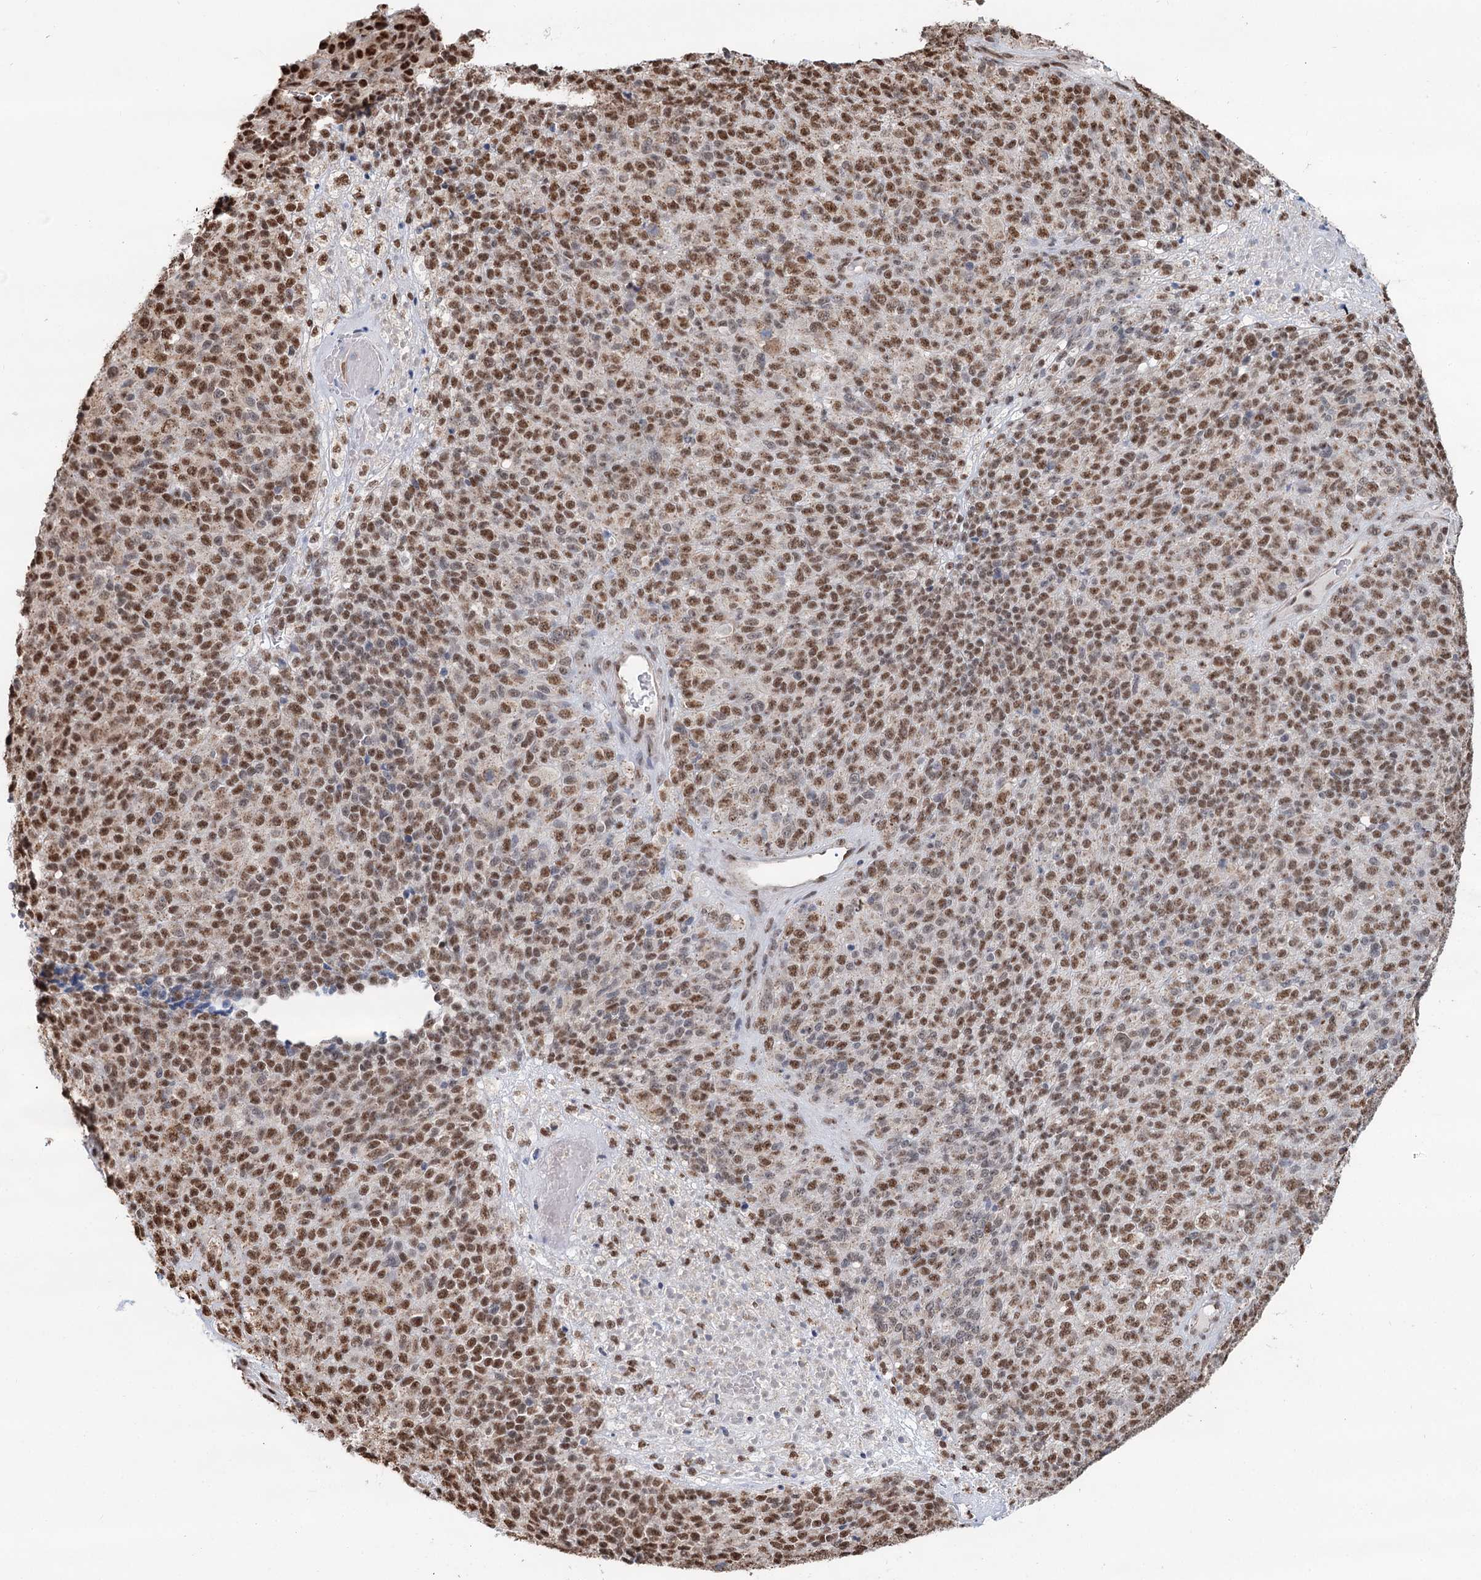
{"staining": {"intensity": "moderate", "quantity": ">75%", "location": "nuclear"}, "tissue": "melanoma", "cell_type": "Tumor cells", "image_type": "cancer", "snomed": [{"axis": "morphology", "description": "Malignant melanoma, Metastatic site"}, {"axis": "topography", "description": "Brain"}], "caption": "This is a photomicrograph of IHC staining of malignant melanoma (metastatic site), which shows moderate positivity in the nuclear of tumor cells.", "gene": "GPALPP1", "patient": {"sex": "female", "age": 56}}